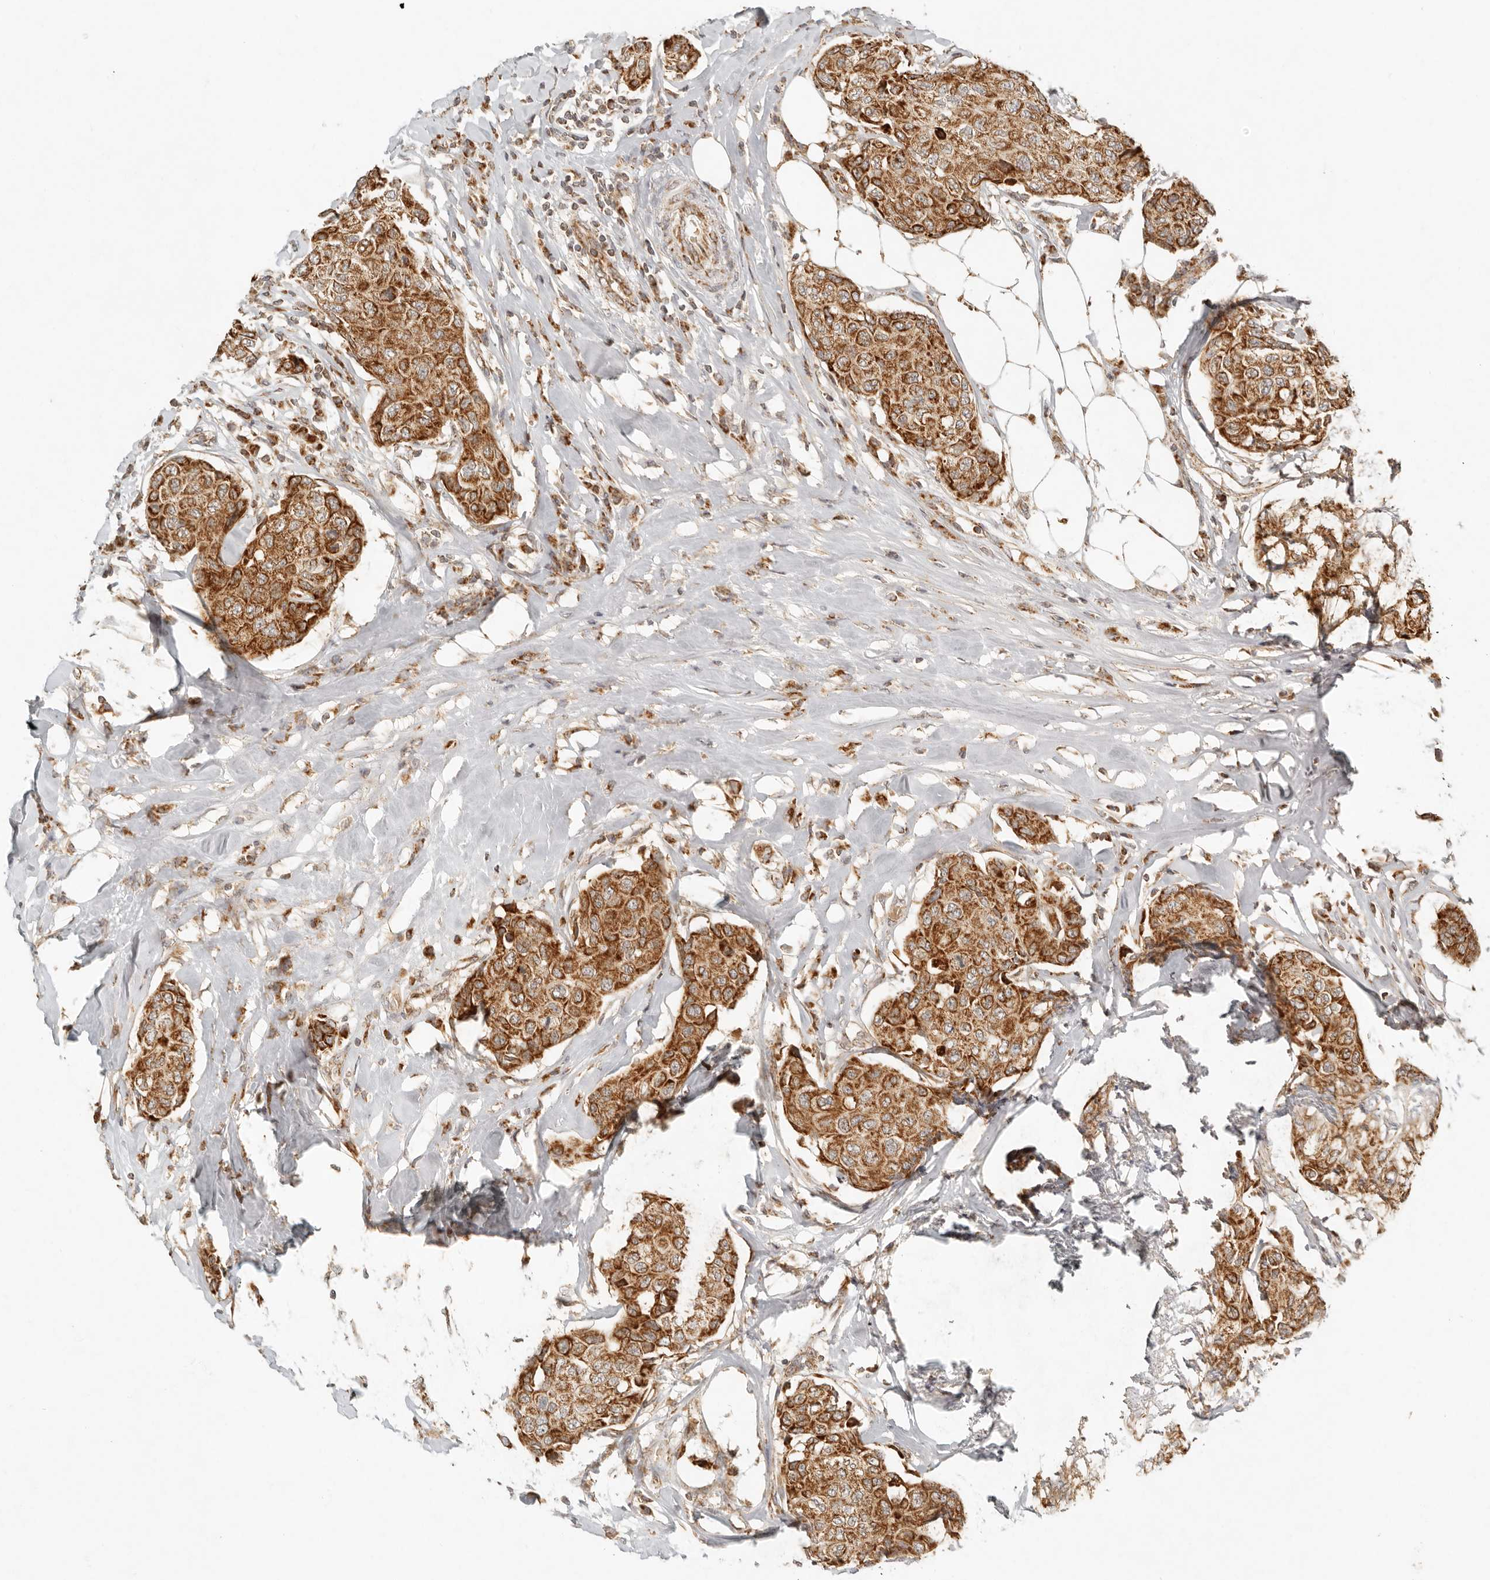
{"staining": {"intensity": "strong", "quantity": ">75%", "location": "cytoplasmic/membranous"}, "tissue": "breast cancer", "cell_type": "Tumor cells", "image_type": "cancer", "snomed": [{"axis": "morphology", "description": "Duct carcinoma"}, {"axis": "topography", "description": "Breast"}], "caption": "The image reveals staining of breast cancer, revealing strong cytoplasmic/membranous protein positivity (brown color) within tumor cells.", "gene": "MRPL55", "patient": {"sex": "female", "age": 80}}